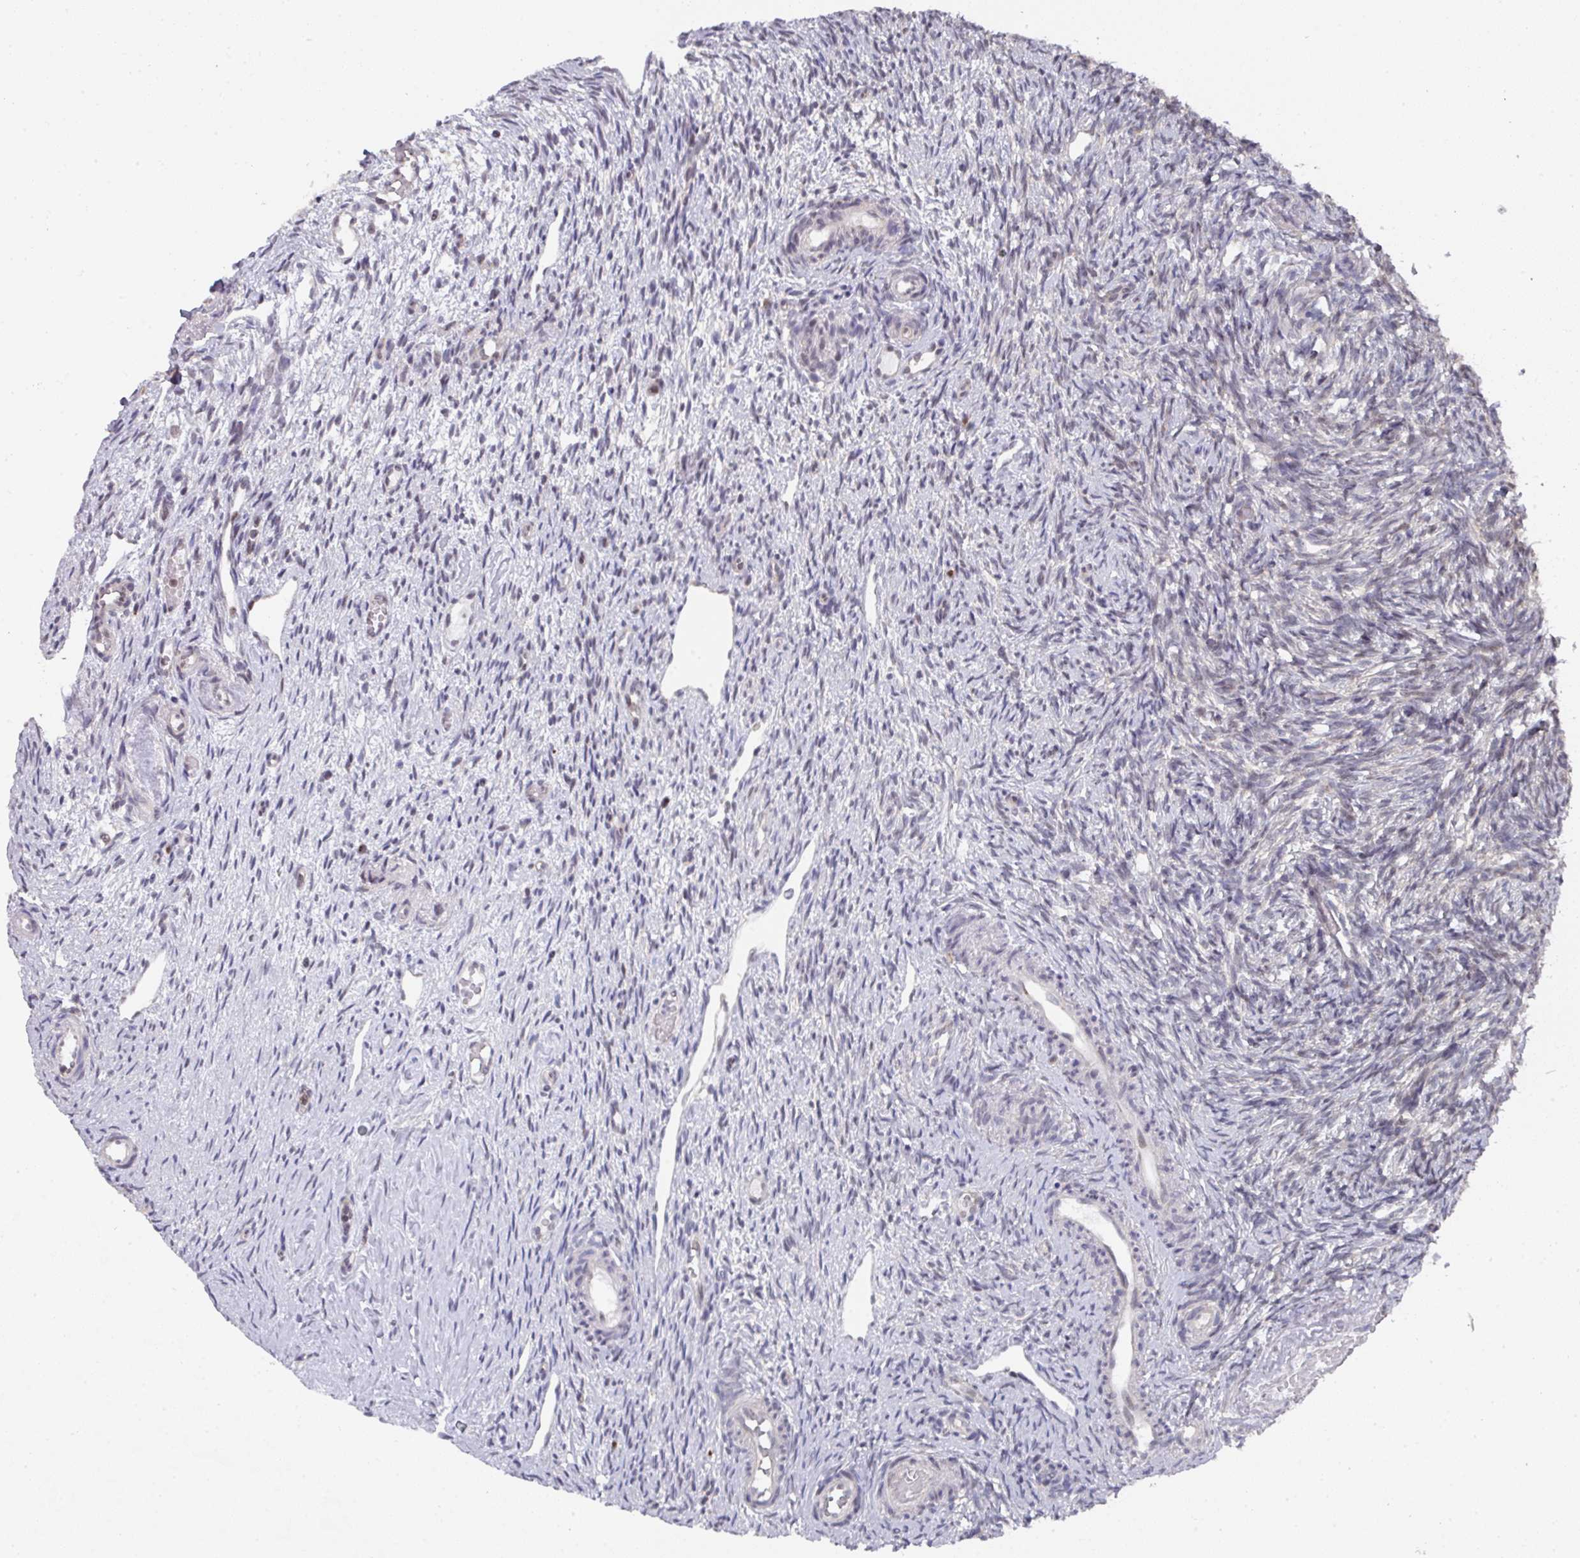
{"staining": {"intensity": "negative", "quantity": "none", "location": "none"}, "tissue": "ovary", "cell_type": "Ovarian stroma cells", "image_type": "normal", "snomed": [{"axis": "morphology", "description": "Normal tissue, NOS"}, {"axis": "topography", "description": "Ovary"}], "caption": "This image is of unremarkable ovary stained with IHC to label a protein in brown with the nuclei are counter-stained blue. There is no staining in ovarian stroma cells. (IHC, brightfield microscopy, high magnification).", "gene": "C18orf25", "patient": {"sex": "female", "age": 51}}